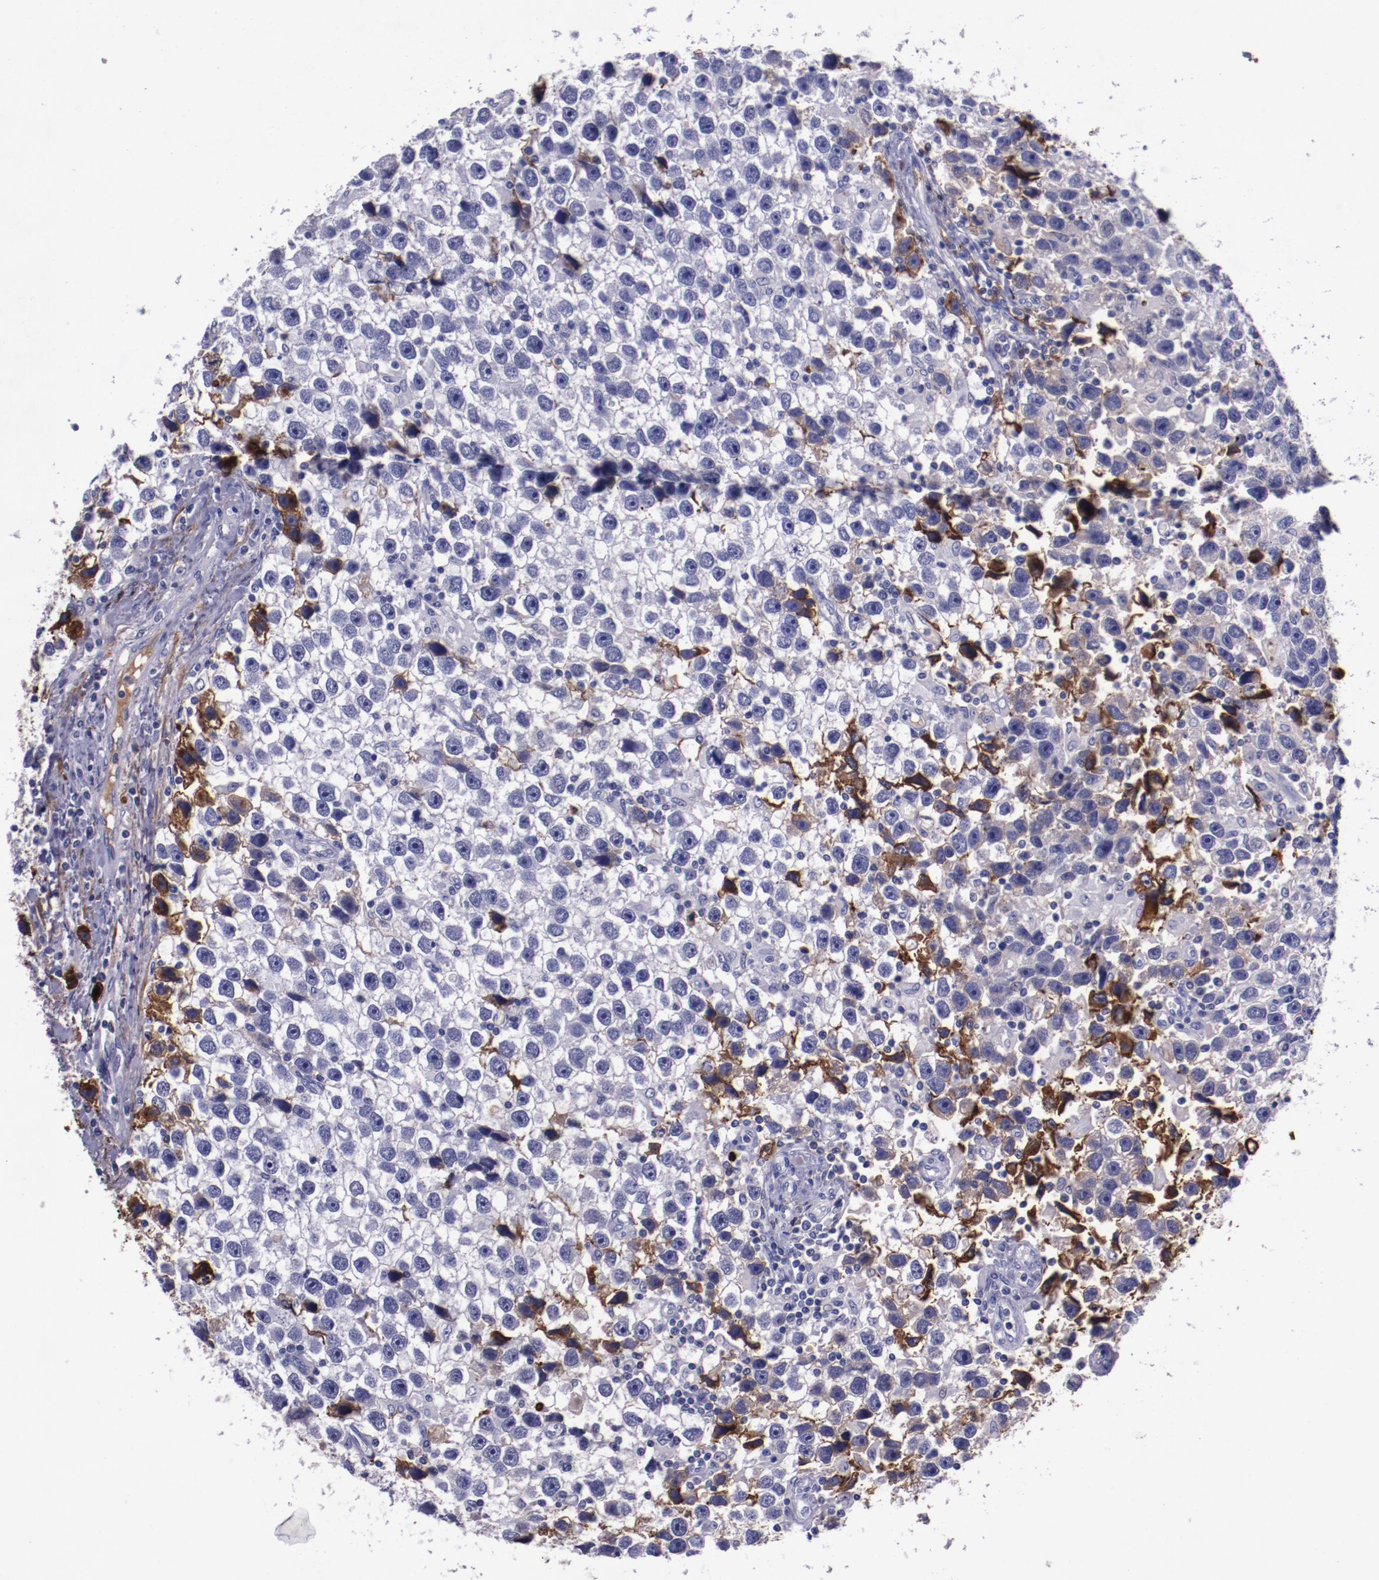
{"staining": {"intensity": "moderate", "quantity": "<25%", "location": "cytoplasmic/membranous"}, "tissue": "testis cancer", "cell_type": "Tumor cells", "image_type": "cancer", "snomed": [{"axis": "morphology", "description": "Seminoma, NOS"}, {"axis": "topography", "description": "Testis"}], "caption": "A brown stain shows moderate cytoplasmic/membranous staining of a protein in testis cancer (seminoma) tumor cells. (DAB = brown stain, brightfield microscopy at high magnification).", "gene": "APOH", "patient": {"sex": "male", "age": 43}}